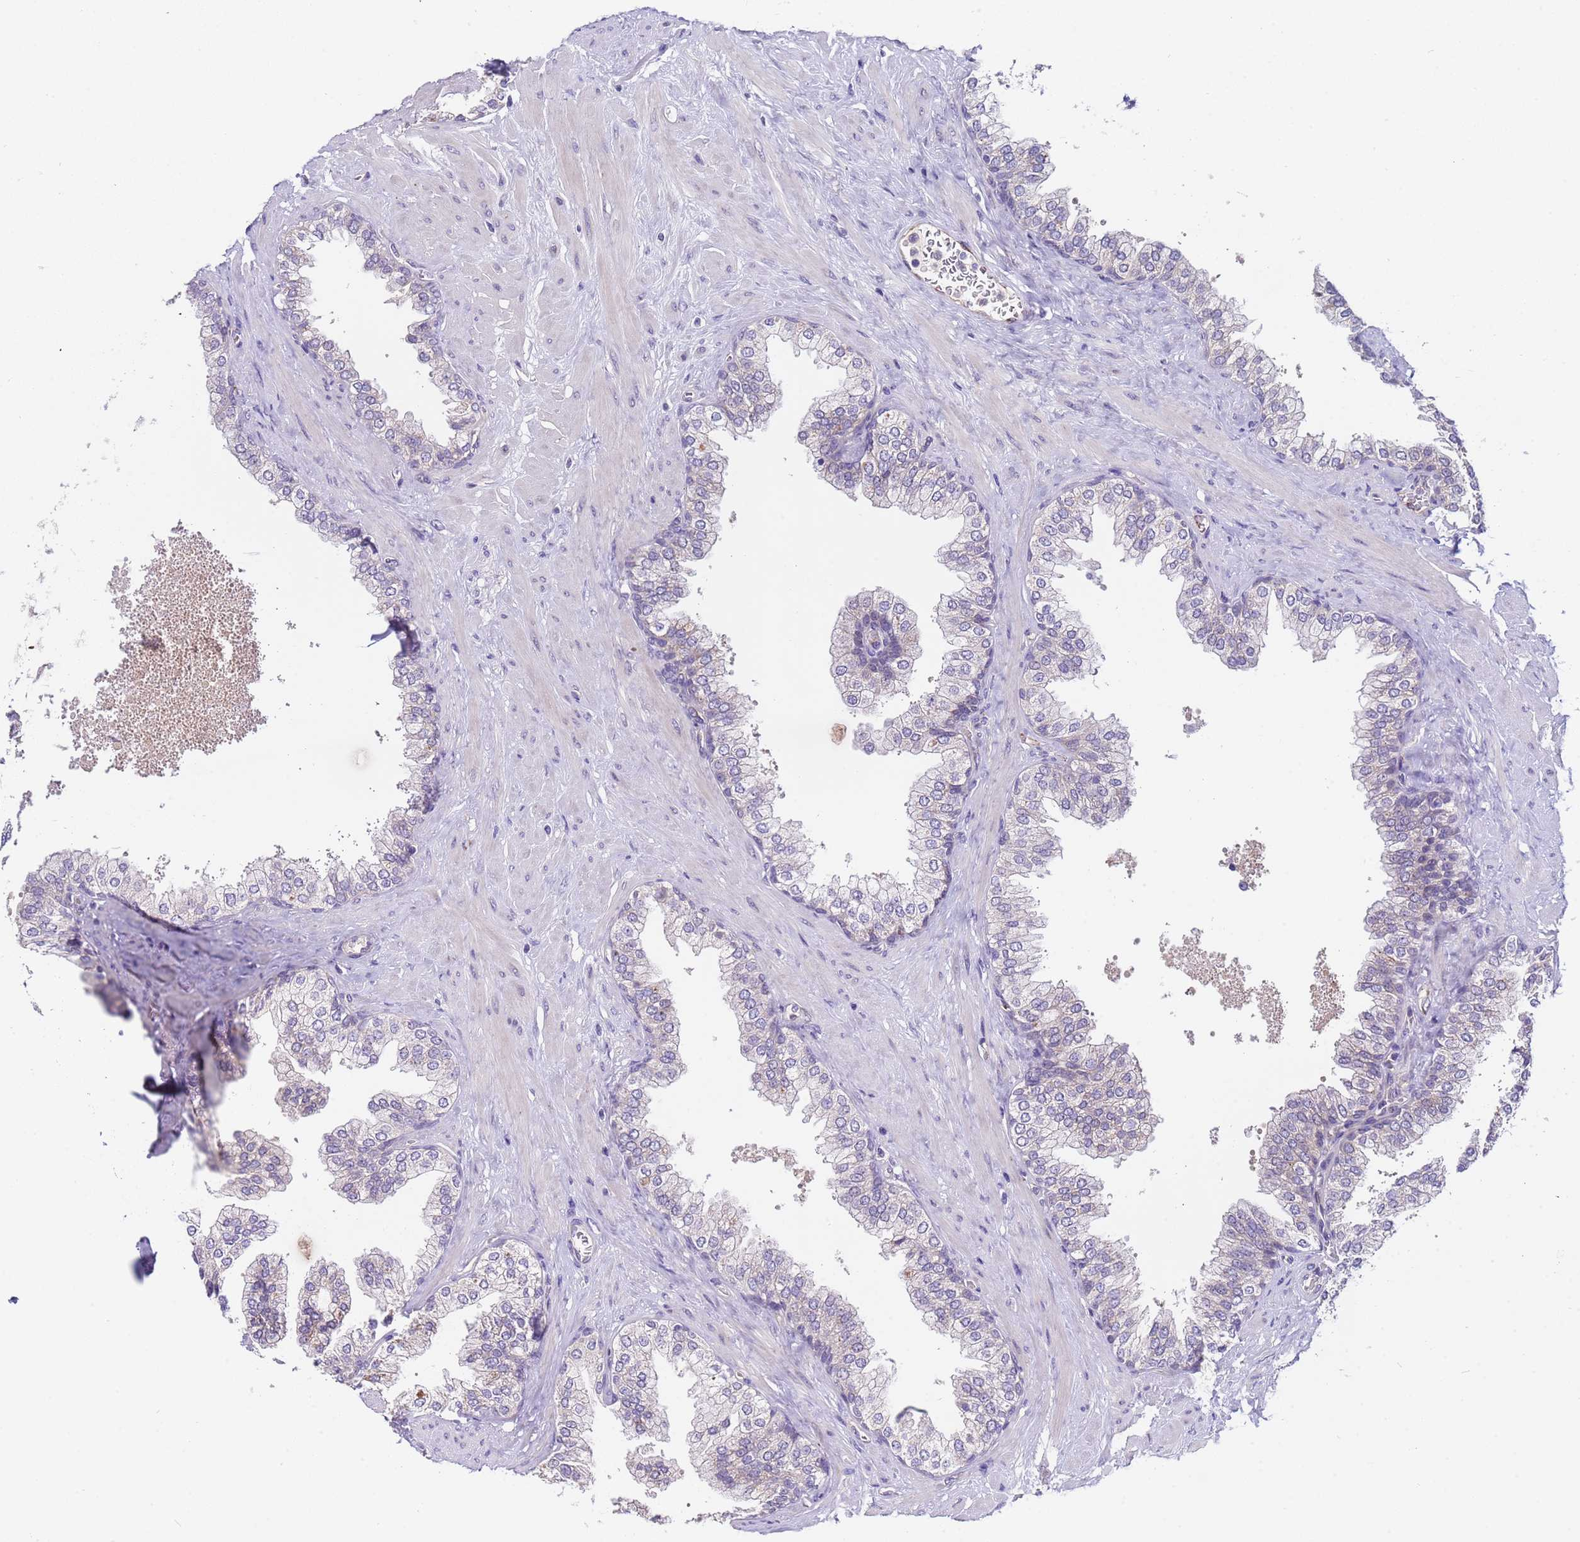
{"staining": {"intensity": "moderate", "quantity": "<25%", "location": "cytoplasmic/membranous"}, "tissue": "prostate", "cell_type": "Glandular cells", "image_type": "normal", "snomed": [{"axis": "morphology", "description": "Normal tissue, NOS"}, {"axis": "morphology", "description": "Urothelial carcinoma, Low grade"}, {"axis": "topography", "description": "Urinary bladder"}, {"axis": "topography", "description": "Prostate"}], "caption": "About <25% of glandular cells in unremarkable prostate show moderate cytoplasmic/membranous protein positivity as visualized by brown immunohistochemical staining.", "gene": "ZNF248", "patient": {"sex": "male", "age": 60}}